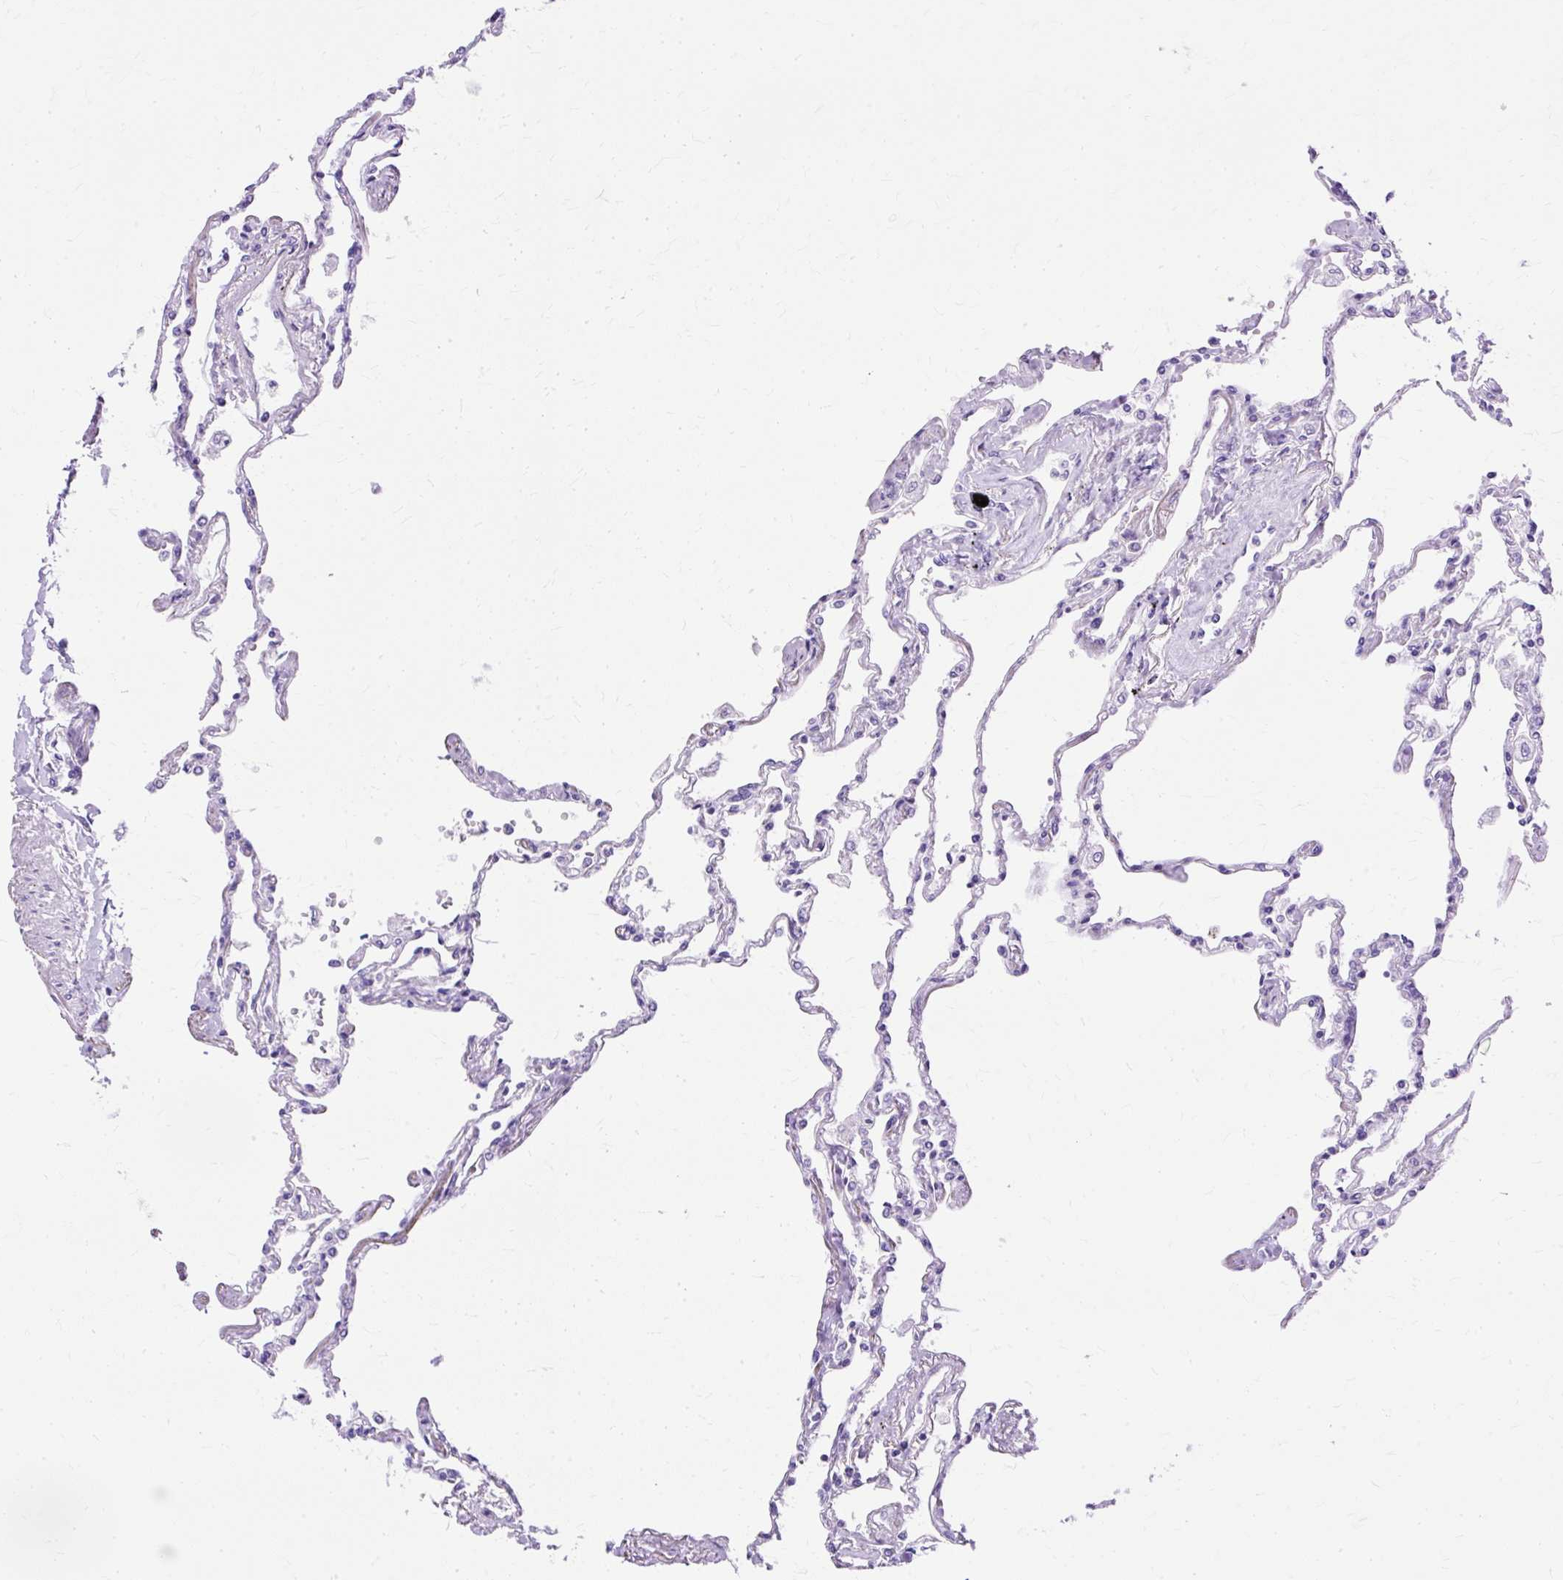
{"staining": {"intensity": "negative", "quantity": "none", "location": "none"}, "tissue": "lung", "cell_type": "Alveolar cells", "image_type": "normal", "snomed": [{"axis": "morphology", "description": "Normal tissue, NOS"}, {"axis": "topography", "description": "Lung"}], "caption": "This is an immunohistochemistry (IHC) micrograph of normal human lung. There is no staining in alveolar cells.", "gene": "MYO6", "patient": {"sex": "female", "age": 67}}